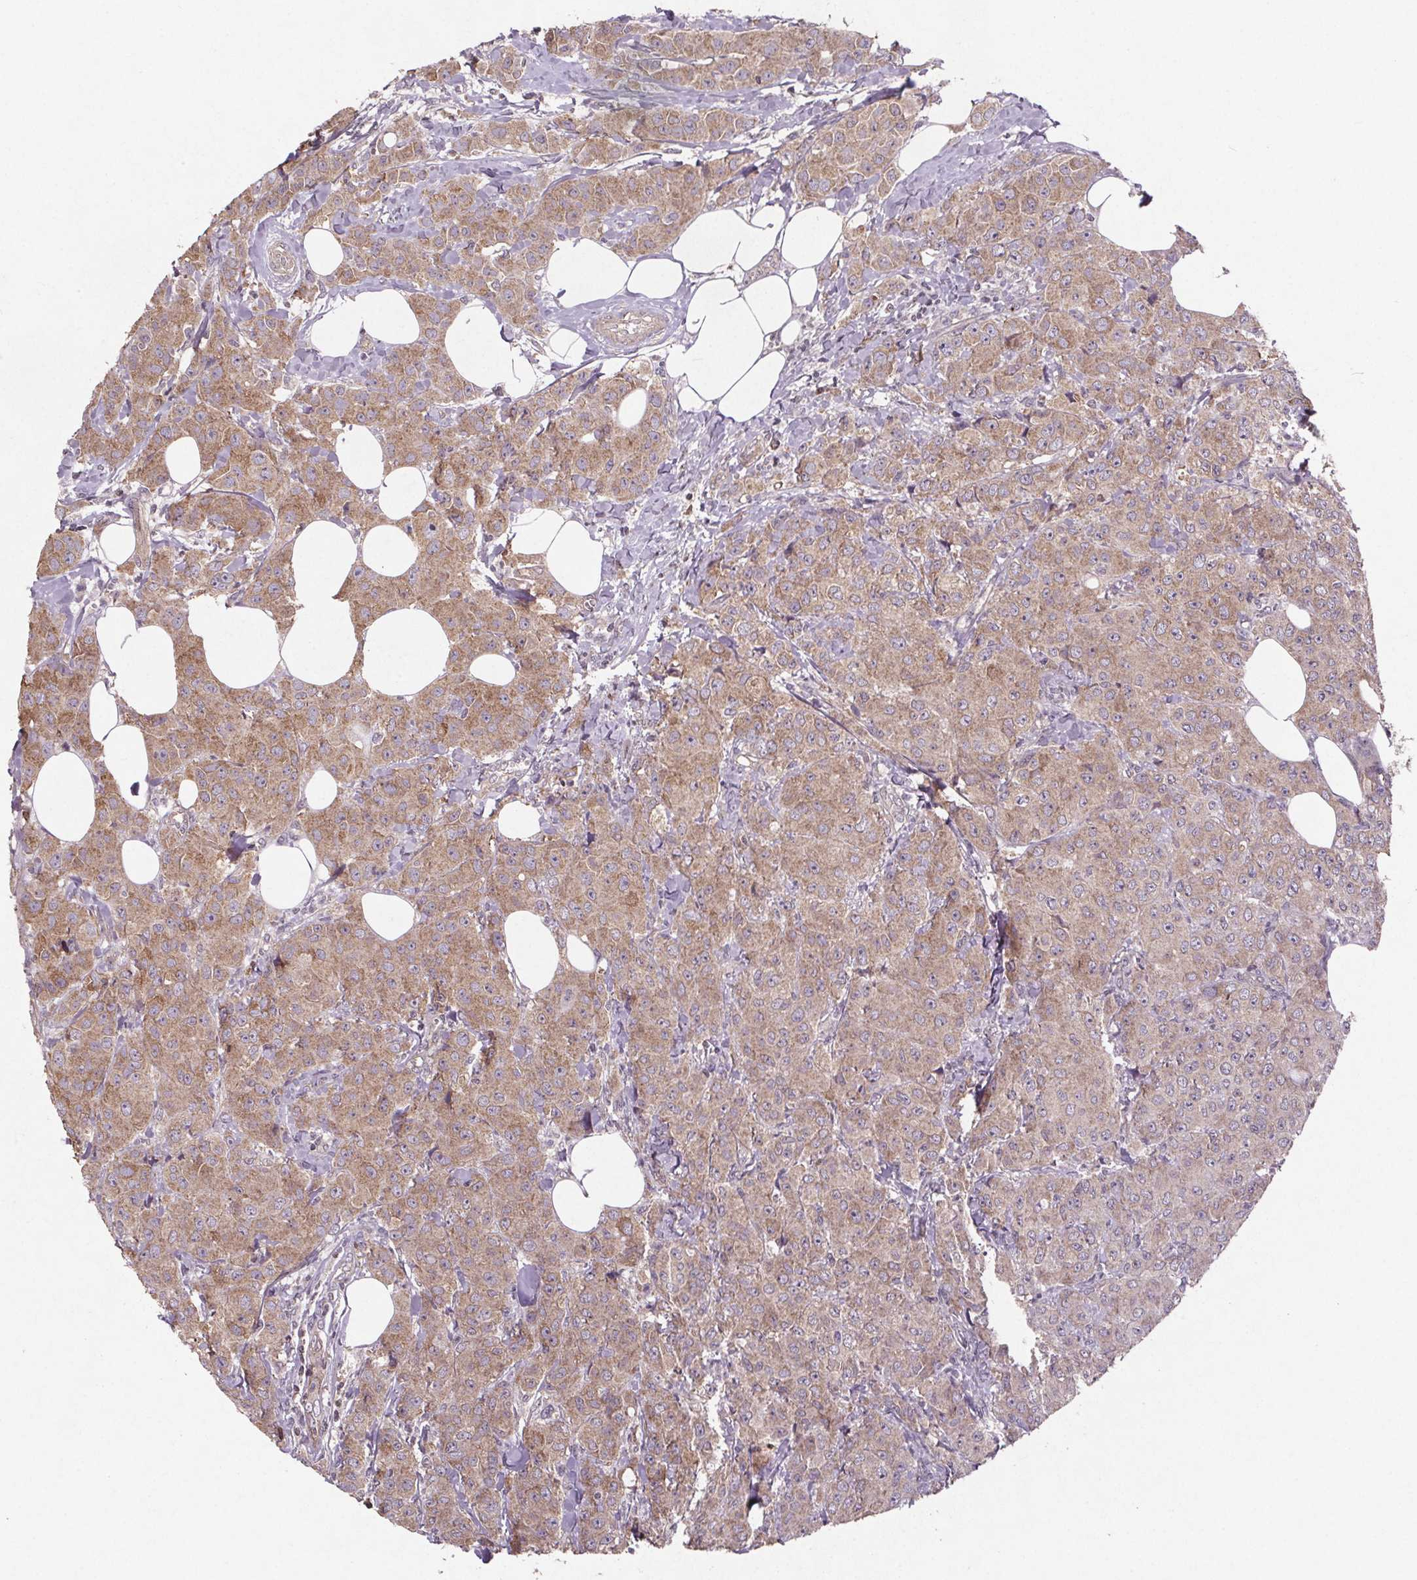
{"staining": {"intensity": "moderate", "quantity": ">75%", "location": "cytoplasmic/membranous"}, "tissue": "breast cancer", "cell_type": "Tumor cells", "image_type": "cancer", "snomed": [{"axis": "morphology", "description": "Normal tissue, NOS"}, {"axis": "morphology", "description": "Duct carcinoma"}, {"axis": "topography", "description": "Breast"}], "caption": "High-power microscopy captured an immunohistochemistry photomicrograph of breast intraductal carcinoma, revealing moderate cytoplasmic/membranous staining in about >75% of tumor cells.", "gene": "STRN3", "patient": {"sex": "female", "age": 43}}